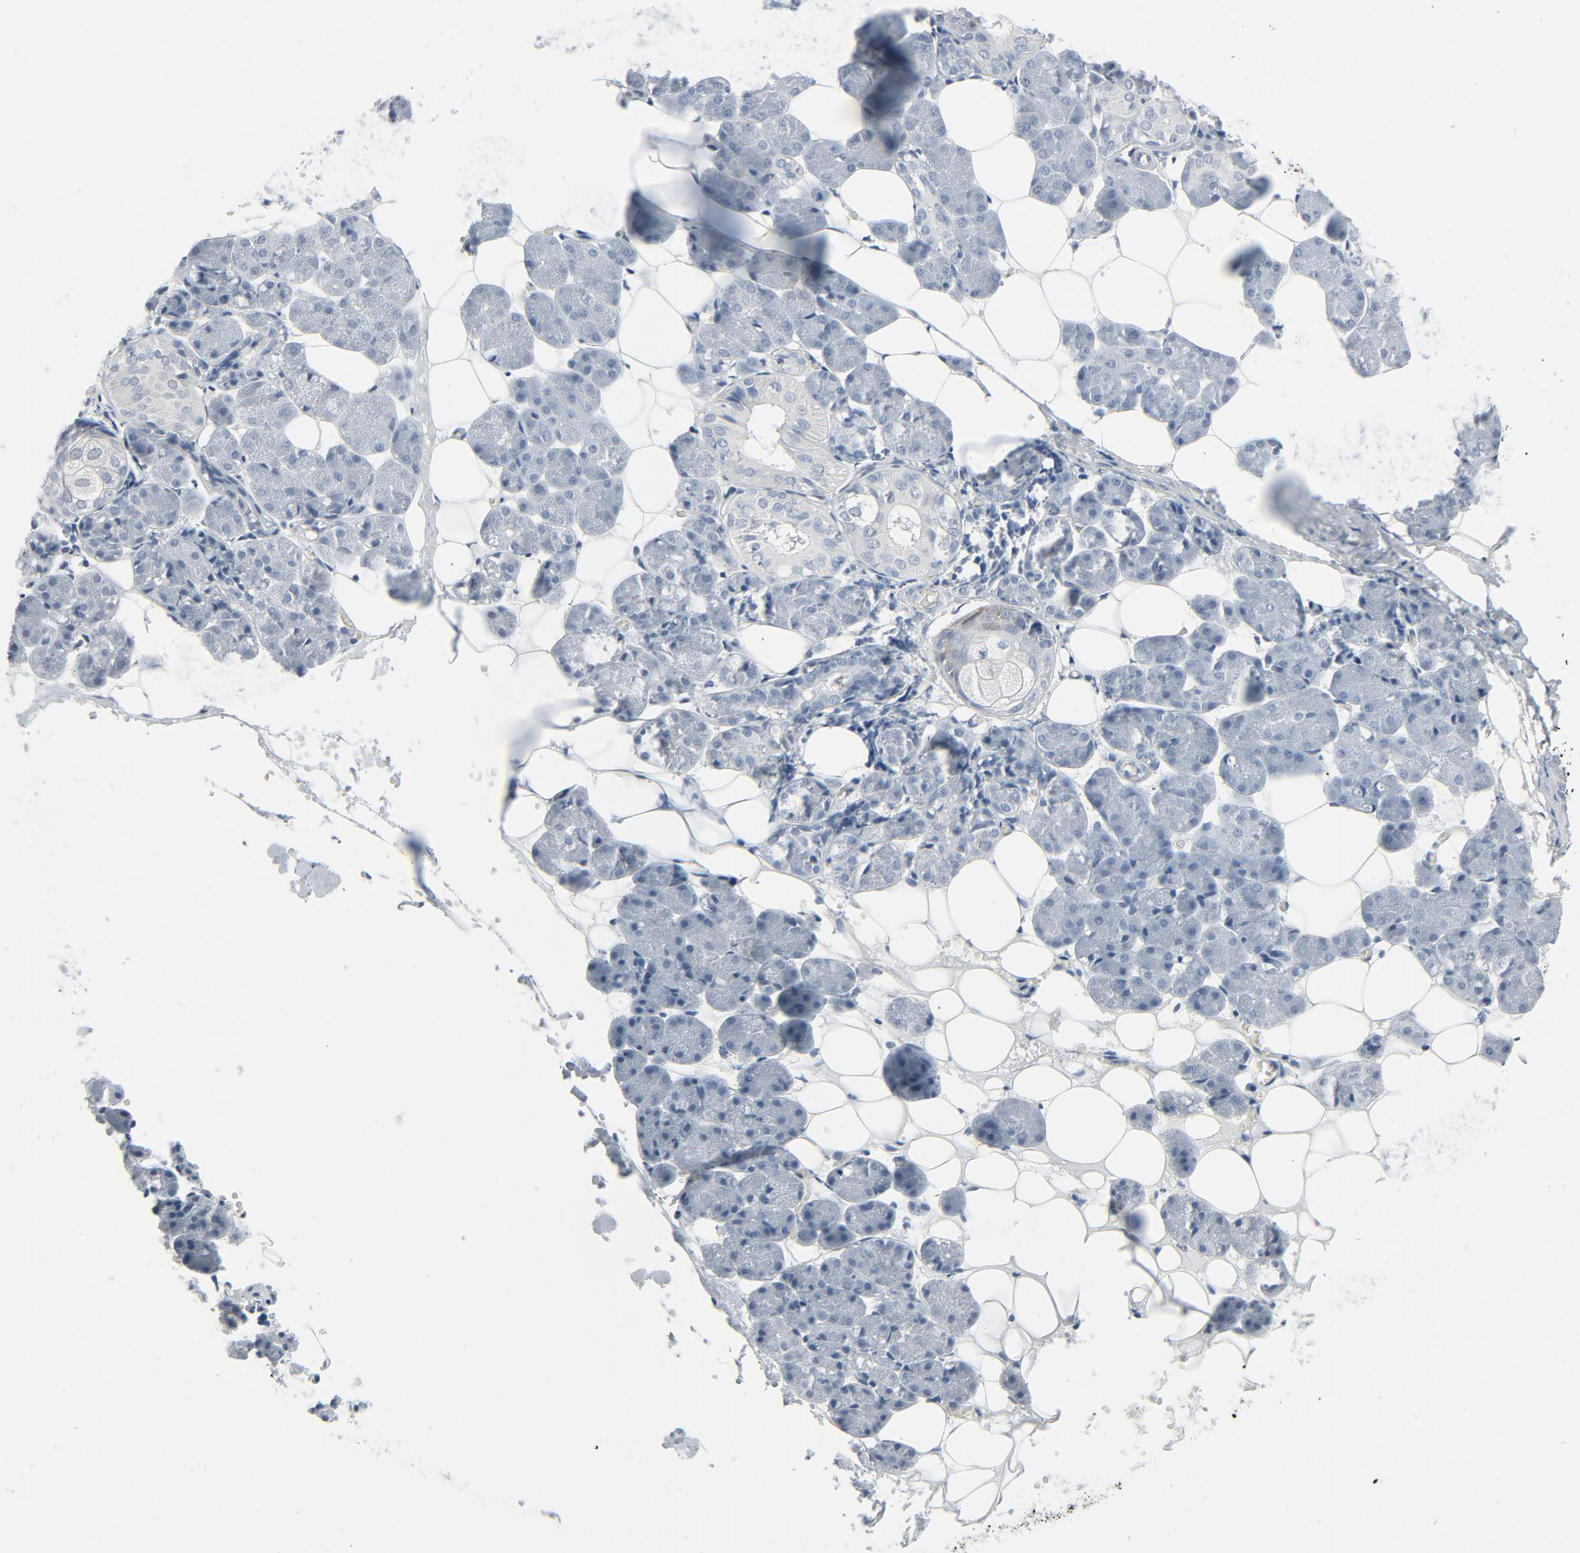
{"staining": {"intensity": "negative", "quantity": "none", "location": "none"}, "tissue": "salivary gland", "cell_type": "Glandular cells", "image_type": "normal", "snomed": [{"axis": "morphology", "description": "Normal tissue, NOS"}, {"axis": "morphology", "description": "Adenoma, NOS"}, {"axis": "topography", "description": "Salivary gland"}], "caption": "A high-resolution image shows IHC staining of benign salivary gland, which exhibits no significant staining in glandular cells.", "gene": "FGFR3", "patient": {"sex": "female", "age": 32}}